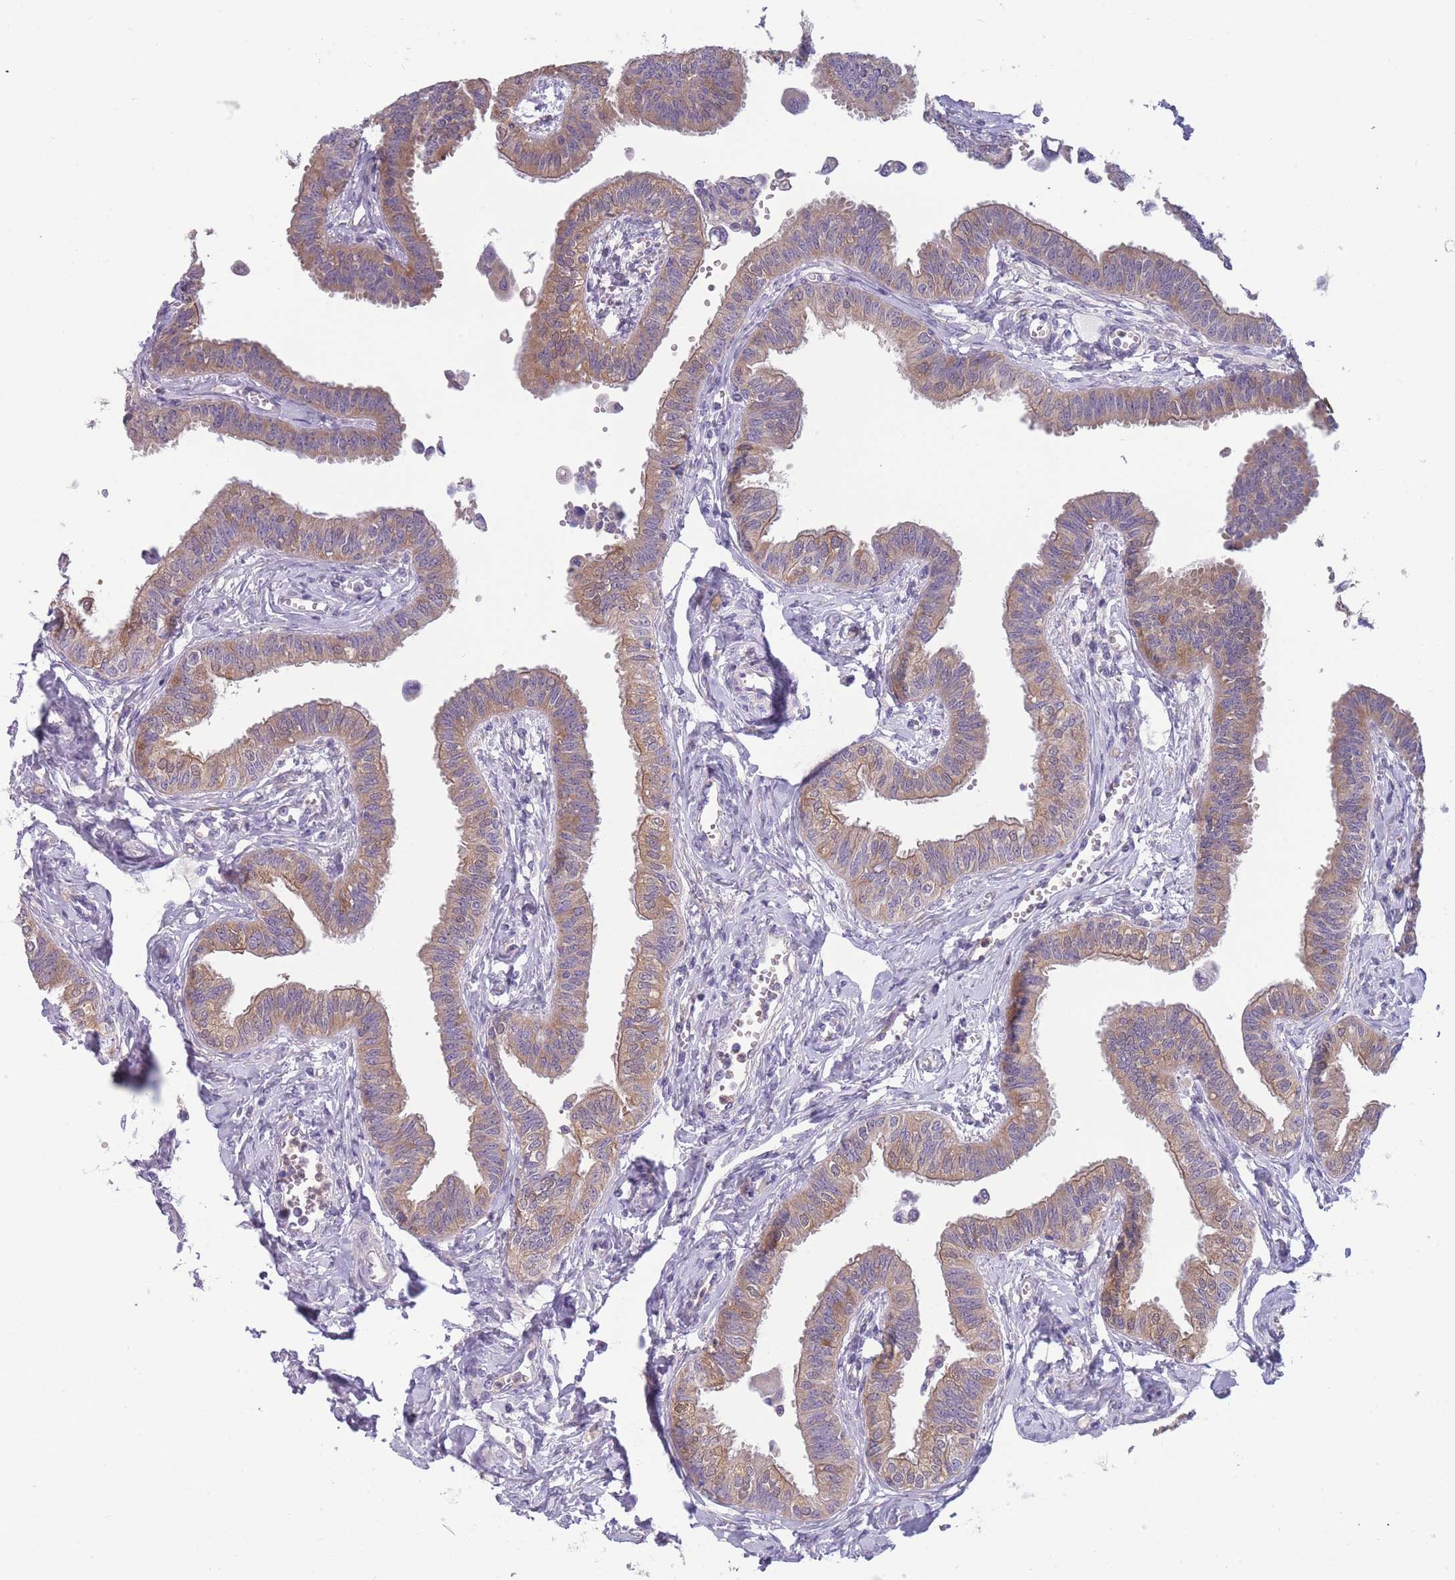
{"staining": {"intensity": "moderate", "quantity": ">75%", "location": "cytoplasmic/membranous"}, "tissue": "fallopian tube", "cell_type": "Glandular cells", "image_type": "normal", "snomed": [{"axis": "morphology", "description": "Normal tissue, NOS"}, {"axis": "morphology", "description": "Carcinoma, NOS"}, {"axis": "topography", "description": "Fallopian tube"}, {"axis": "topography", "description": "Ovary"}], "caption": "Fallopian tube stained with immunohistochemistry displays moderate cytoplasmic/membranous staining in about >75% of glandular cells. Nuclei are stained in blue.", "gene": "NDUFAF6", "patient": {"sex": "female", "age": 59}}